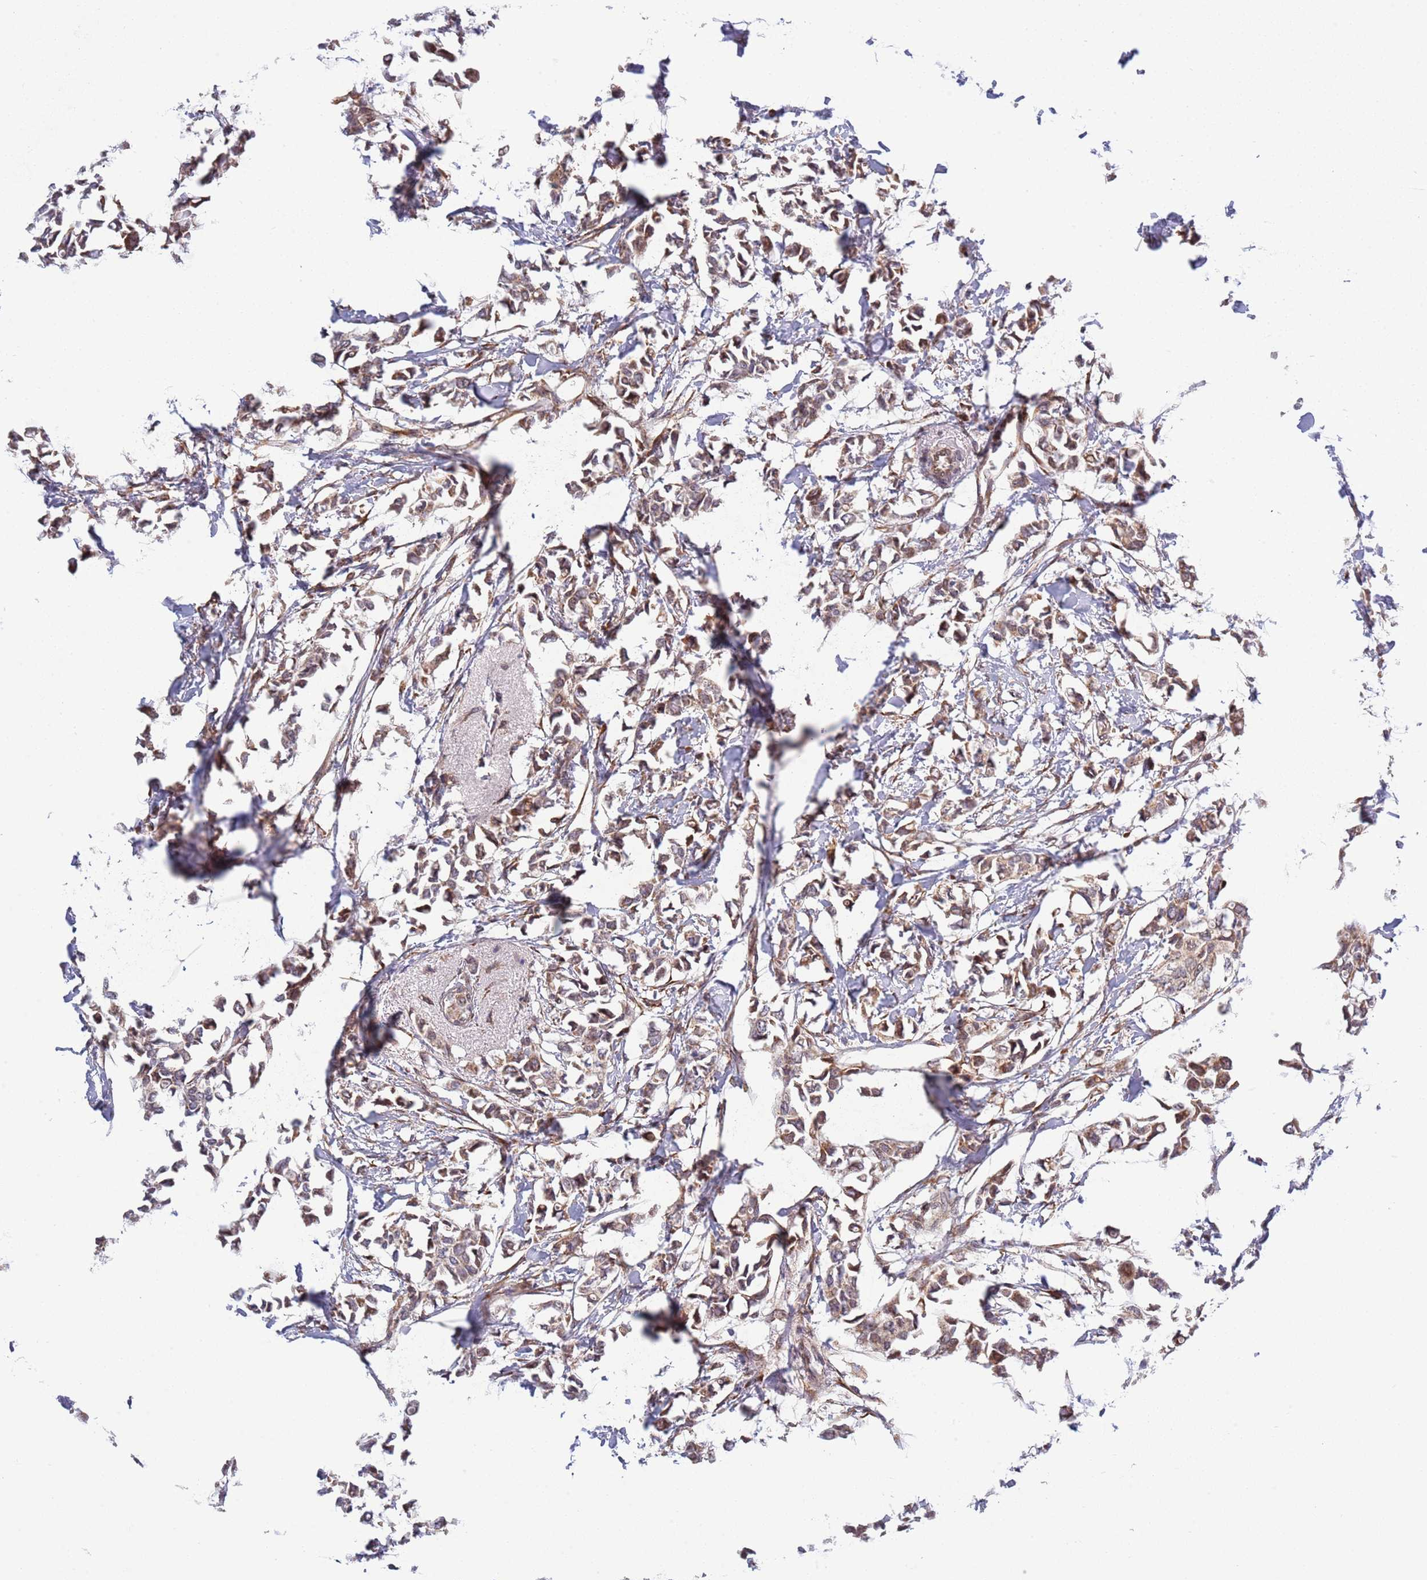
{"staining": {"intensity": "weak", "quantity": ">75%", "location": "cytoplasmic/membranous"}, "tissue": "breast cancer", "cell_type": "Tumor cells", "image_type": "cancer", "snomed": [{"axis": "morphology", "description": "Duct carcinoma"}, {"axis": "topography", "description": "Breast"}], "caption": "Protein positivity by immunohistochemistry demonstrates weak cytoplasmic/membranous positivity in about >75% of tumor cells in infiltrating ductal carcinoma (breast).", "gene": "TBX10", "patient": {"sex": "female", "age": 41}}